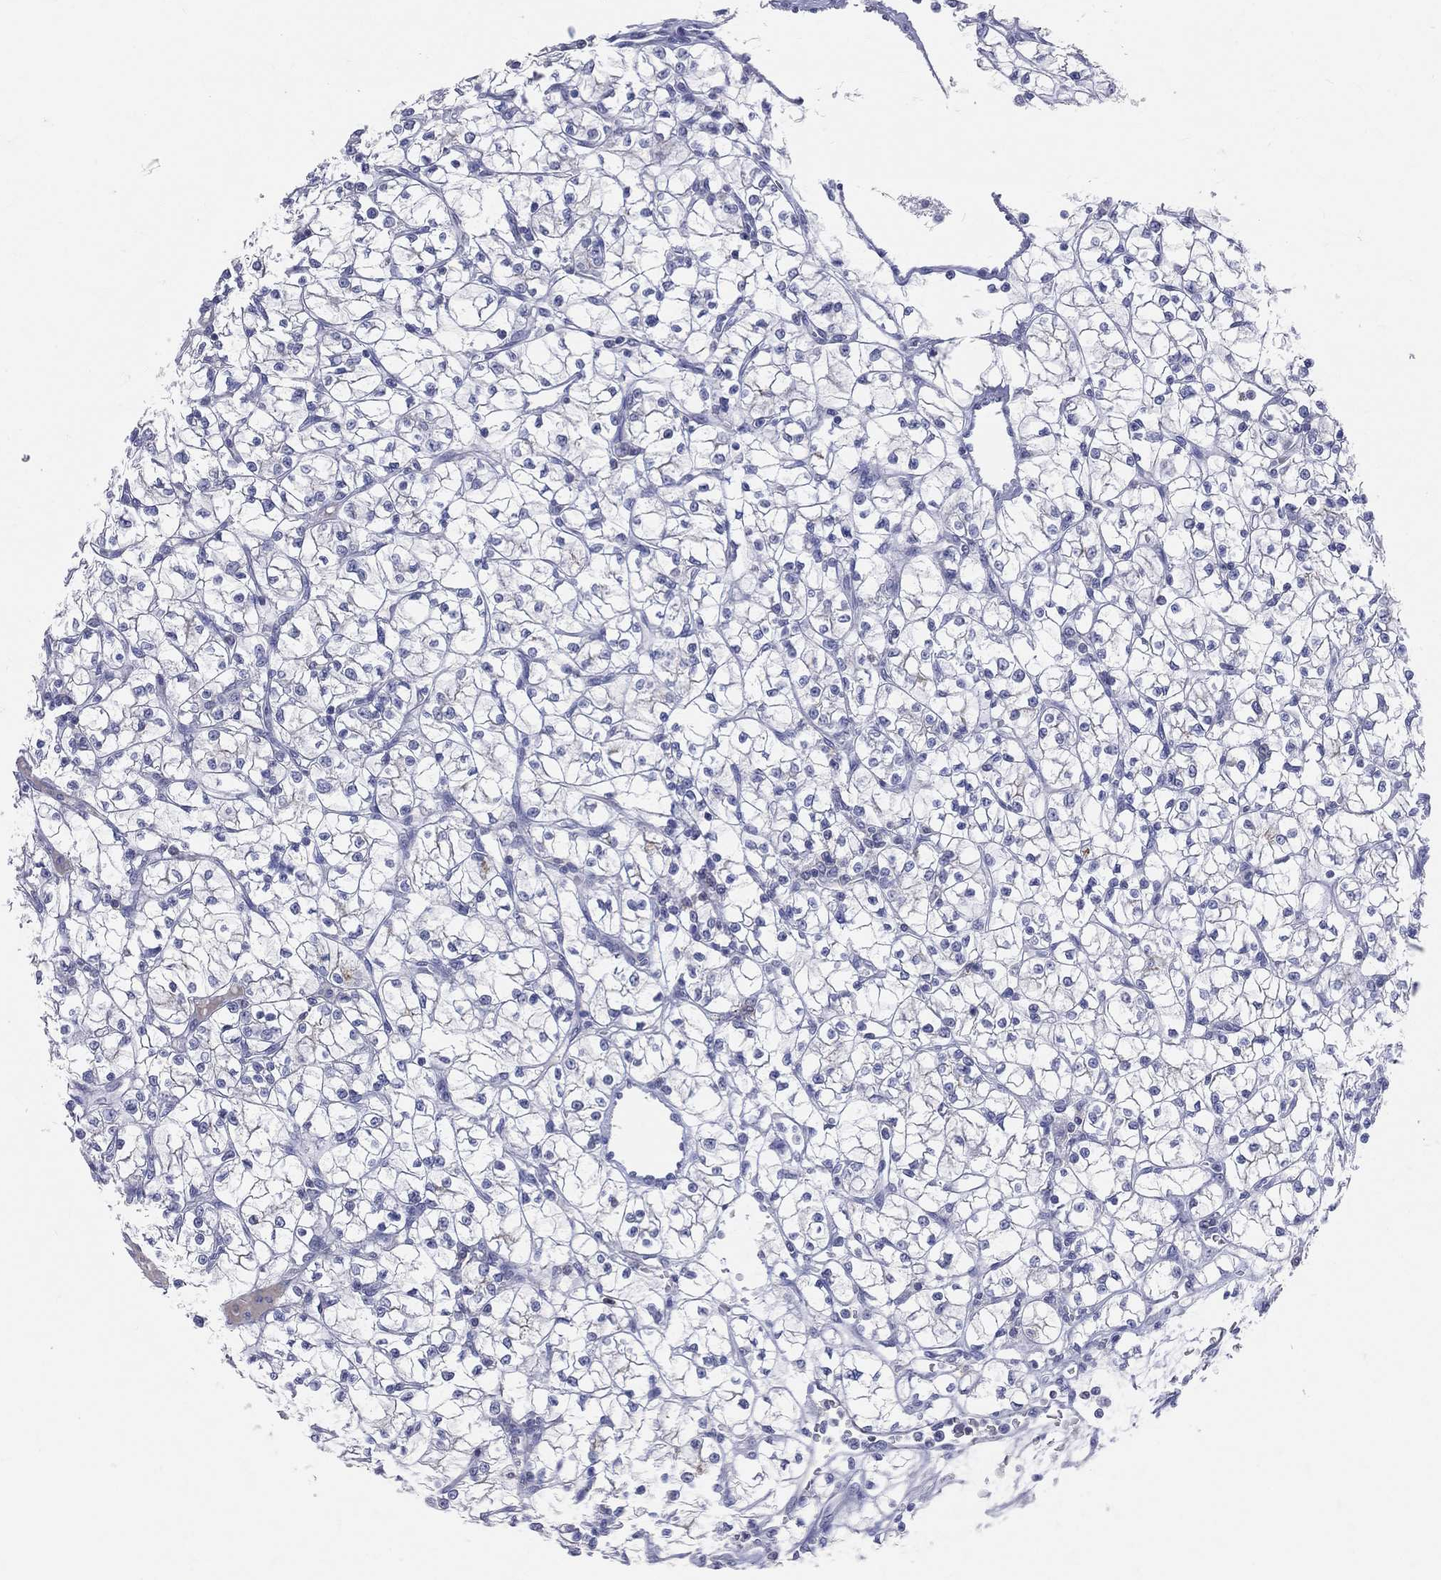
{"staining": {"intensity": "negative", "quantity": "none", "location": "none"}, "tissue": "renal cancer", "cell_type": "Tumor cells", "image_type": "cancer", "snomed": [{"axis": "morphology", "description": "Adenocarcinoma, NOS"}, {"axis": "topography", "description": "Kidney"}], "caption": "Micrograph shows no significant protein positivity in tumor cells of renal cancer.", "gene": "LAT", "patient": {"sex": "female", "age": 64}}